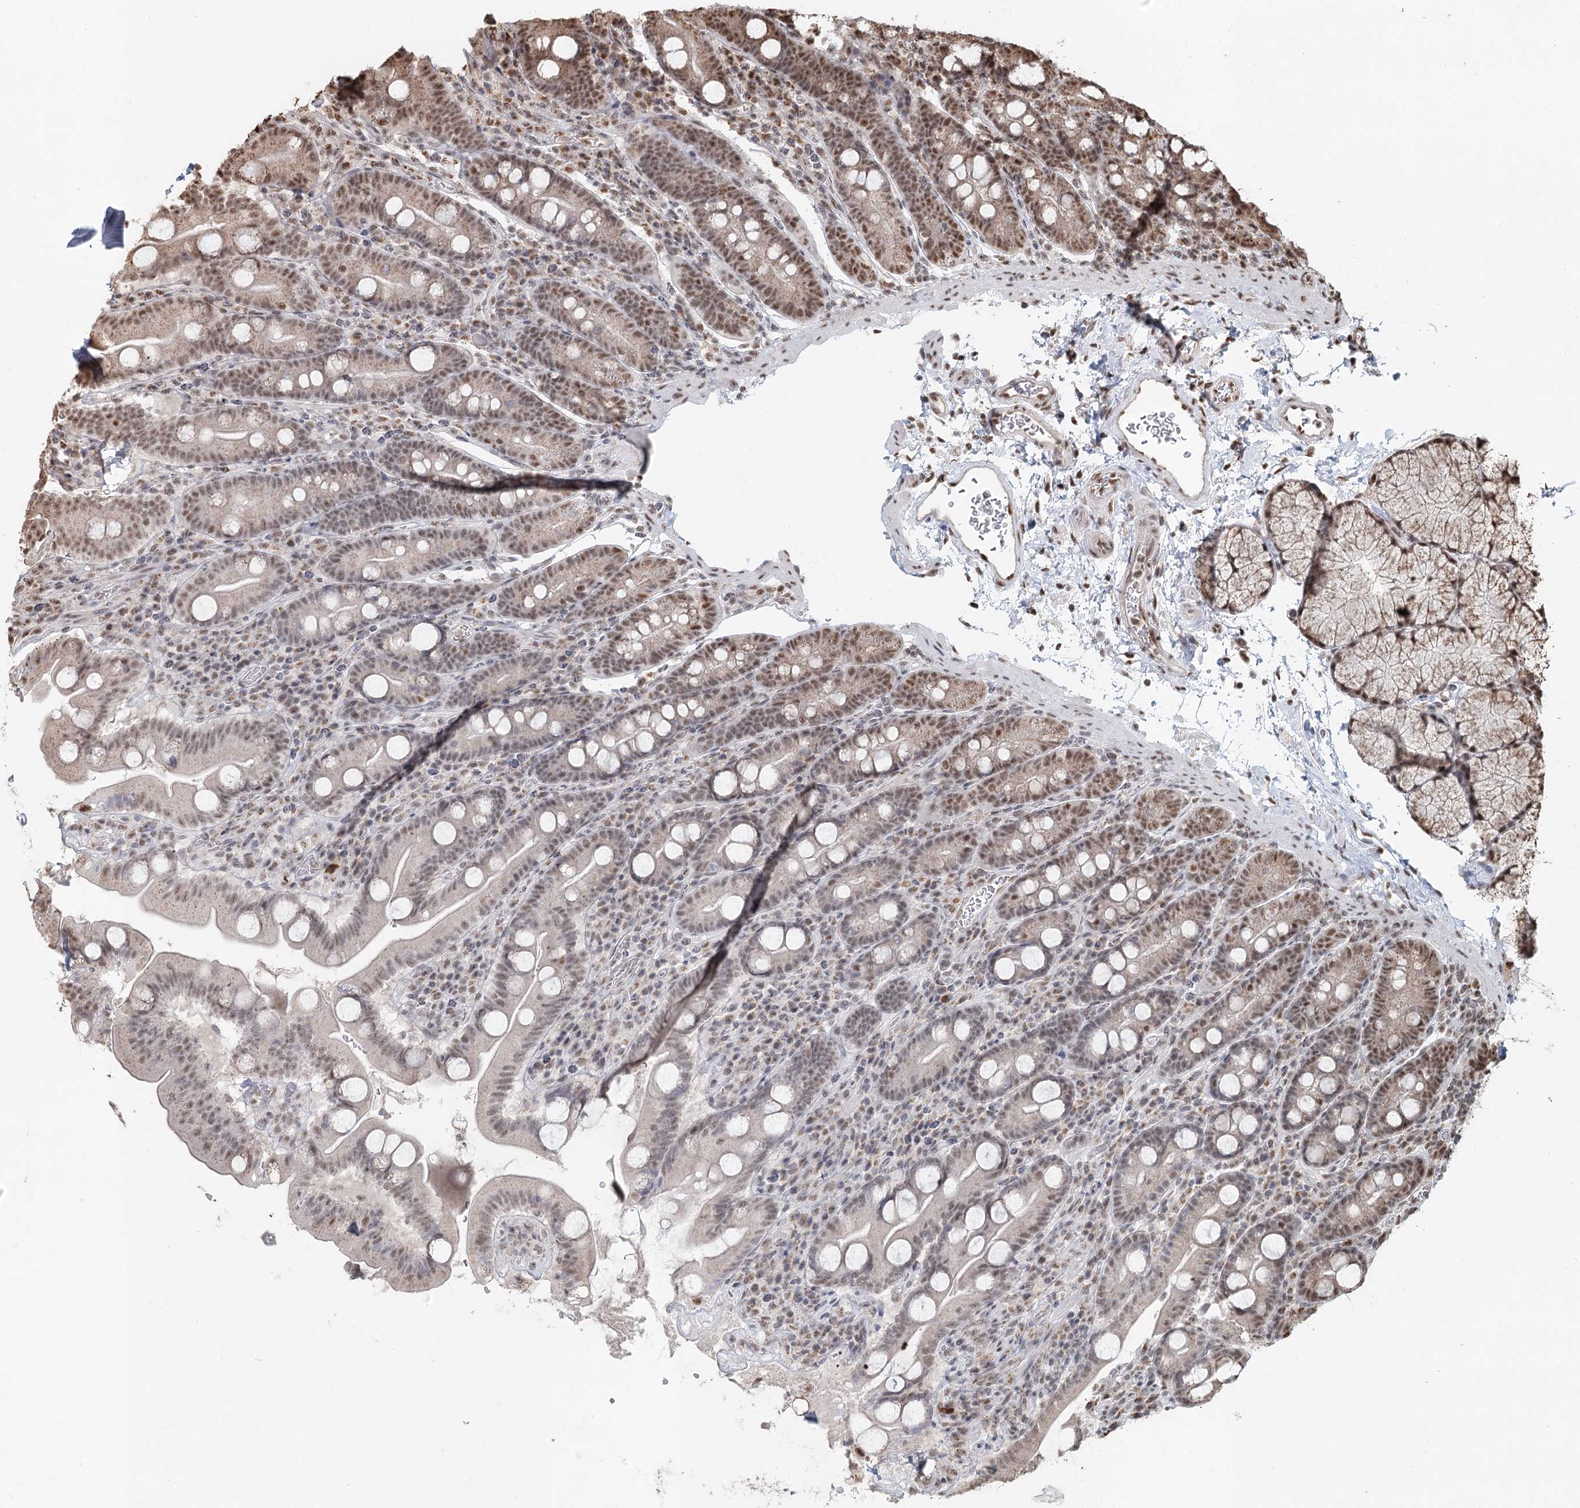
{"staining": {"intensity": "moderate", "quantity": "25%-75%", "location": "nuclear"}, "tissue": "duodenum", "cell_type": "Glandular cells", "image_type": "normal", "snomed": [{"axis": "morphology", "description": "Normal tissue, NOS"}, {"axis": "topography", "description": "Duodenum"}], "caption": "High-magnification brightfield microscopy of normal duodenum stained with DAB (brown) and counterstained with hematoxylin (blue). glandular cells exhibit moderate nuclear staining is present in about25%-75% of cells.", "gene": "GPALPP1", "patient": {"sex": "male", "age": 35}}